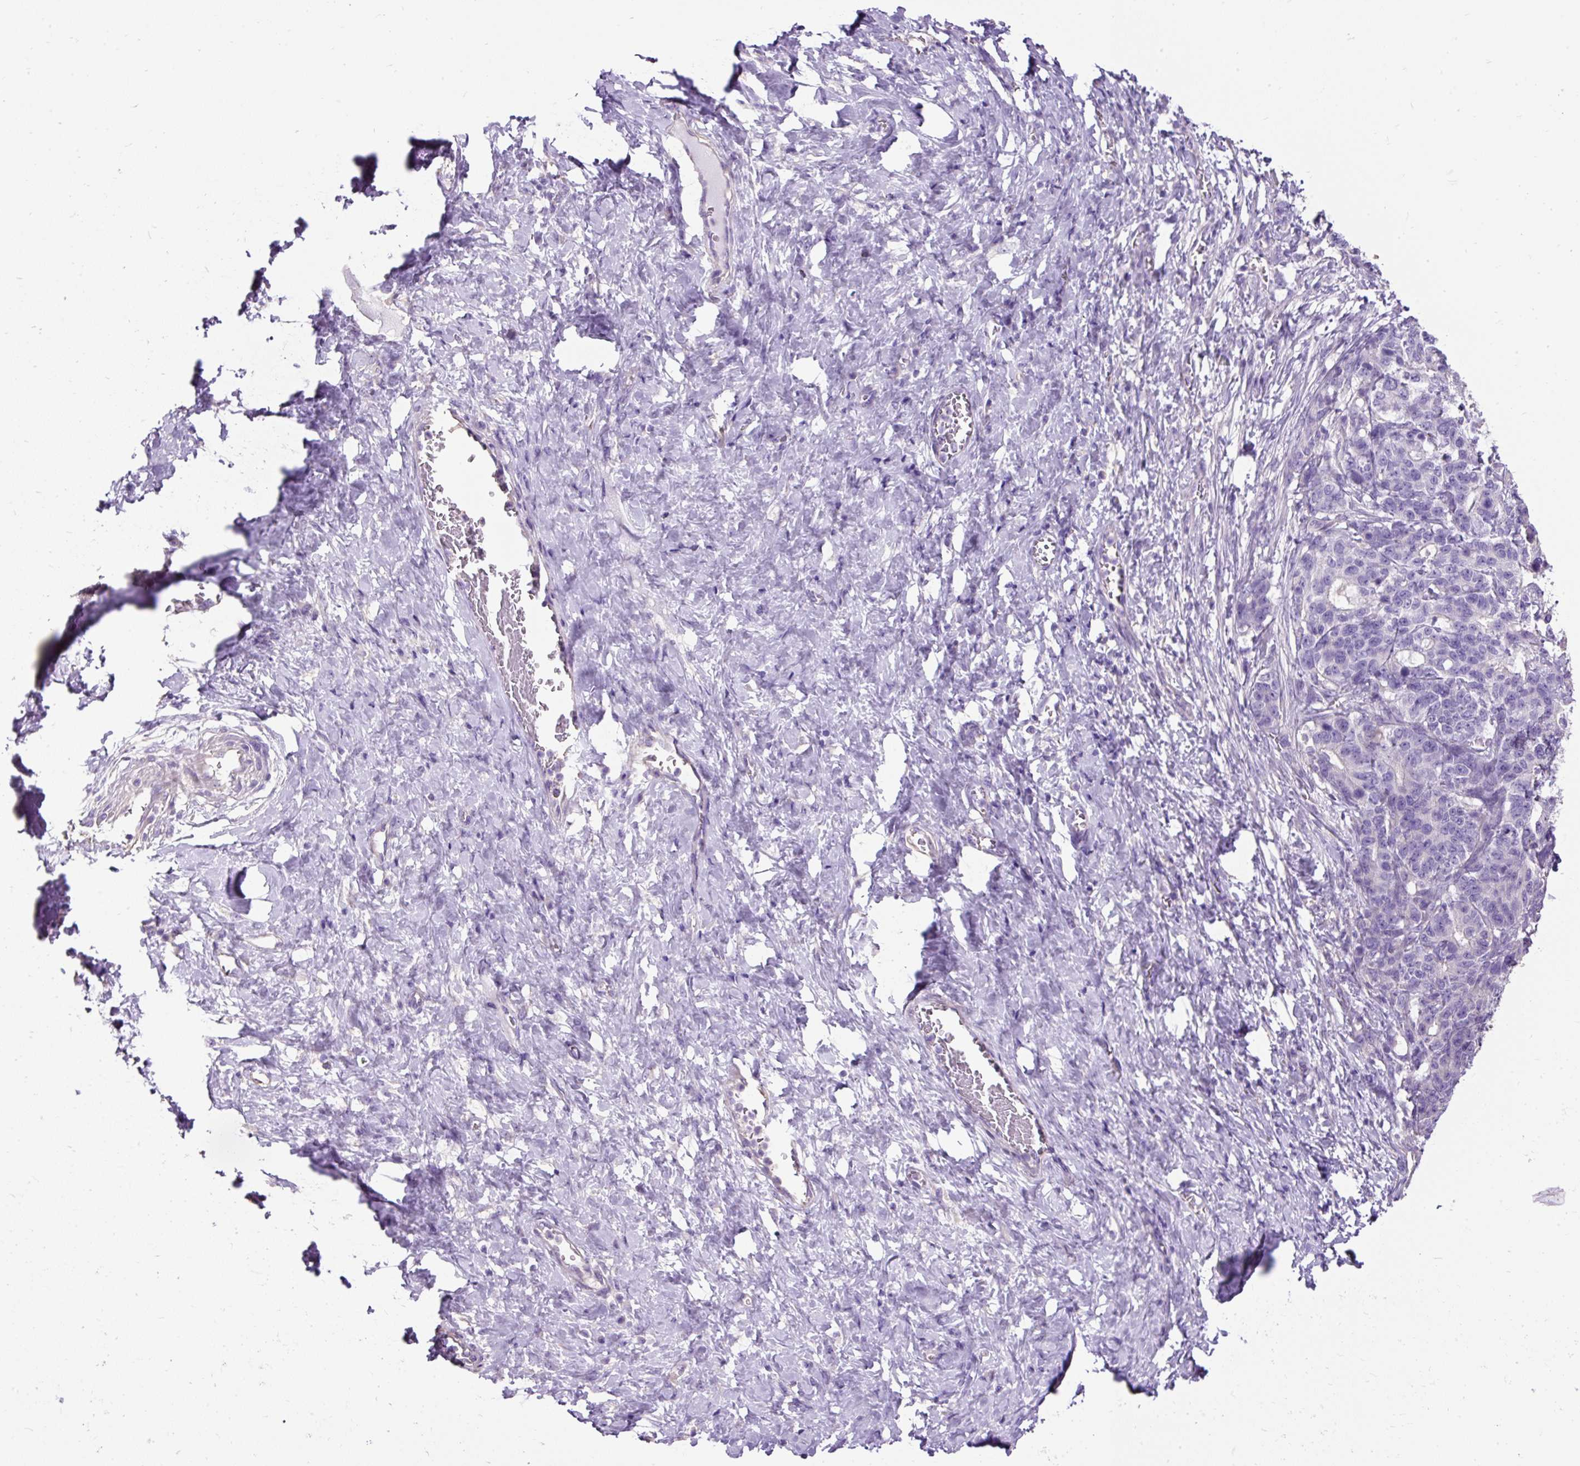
{"staining": {"intensity": "negative", "quantity": "none", "location": "none"}, "tissue": "stomach cancer", "cell_type": "Tumor cells", "image_type": "cancer", "snomed": [{"axis": "morphology", "description": "Normal tissue, NOS"}, {"axis": "morphology", "description": "Adenocarcinoma, NOS"}, {"axis": "topography", "description": "Stomach"}], "caption": "Stomach cancer was stained to show a protein in brown. There is no significant positivity in tumor cells.", "gene": "PDIA2", "patient": {"sex": "female", "age": 64}}